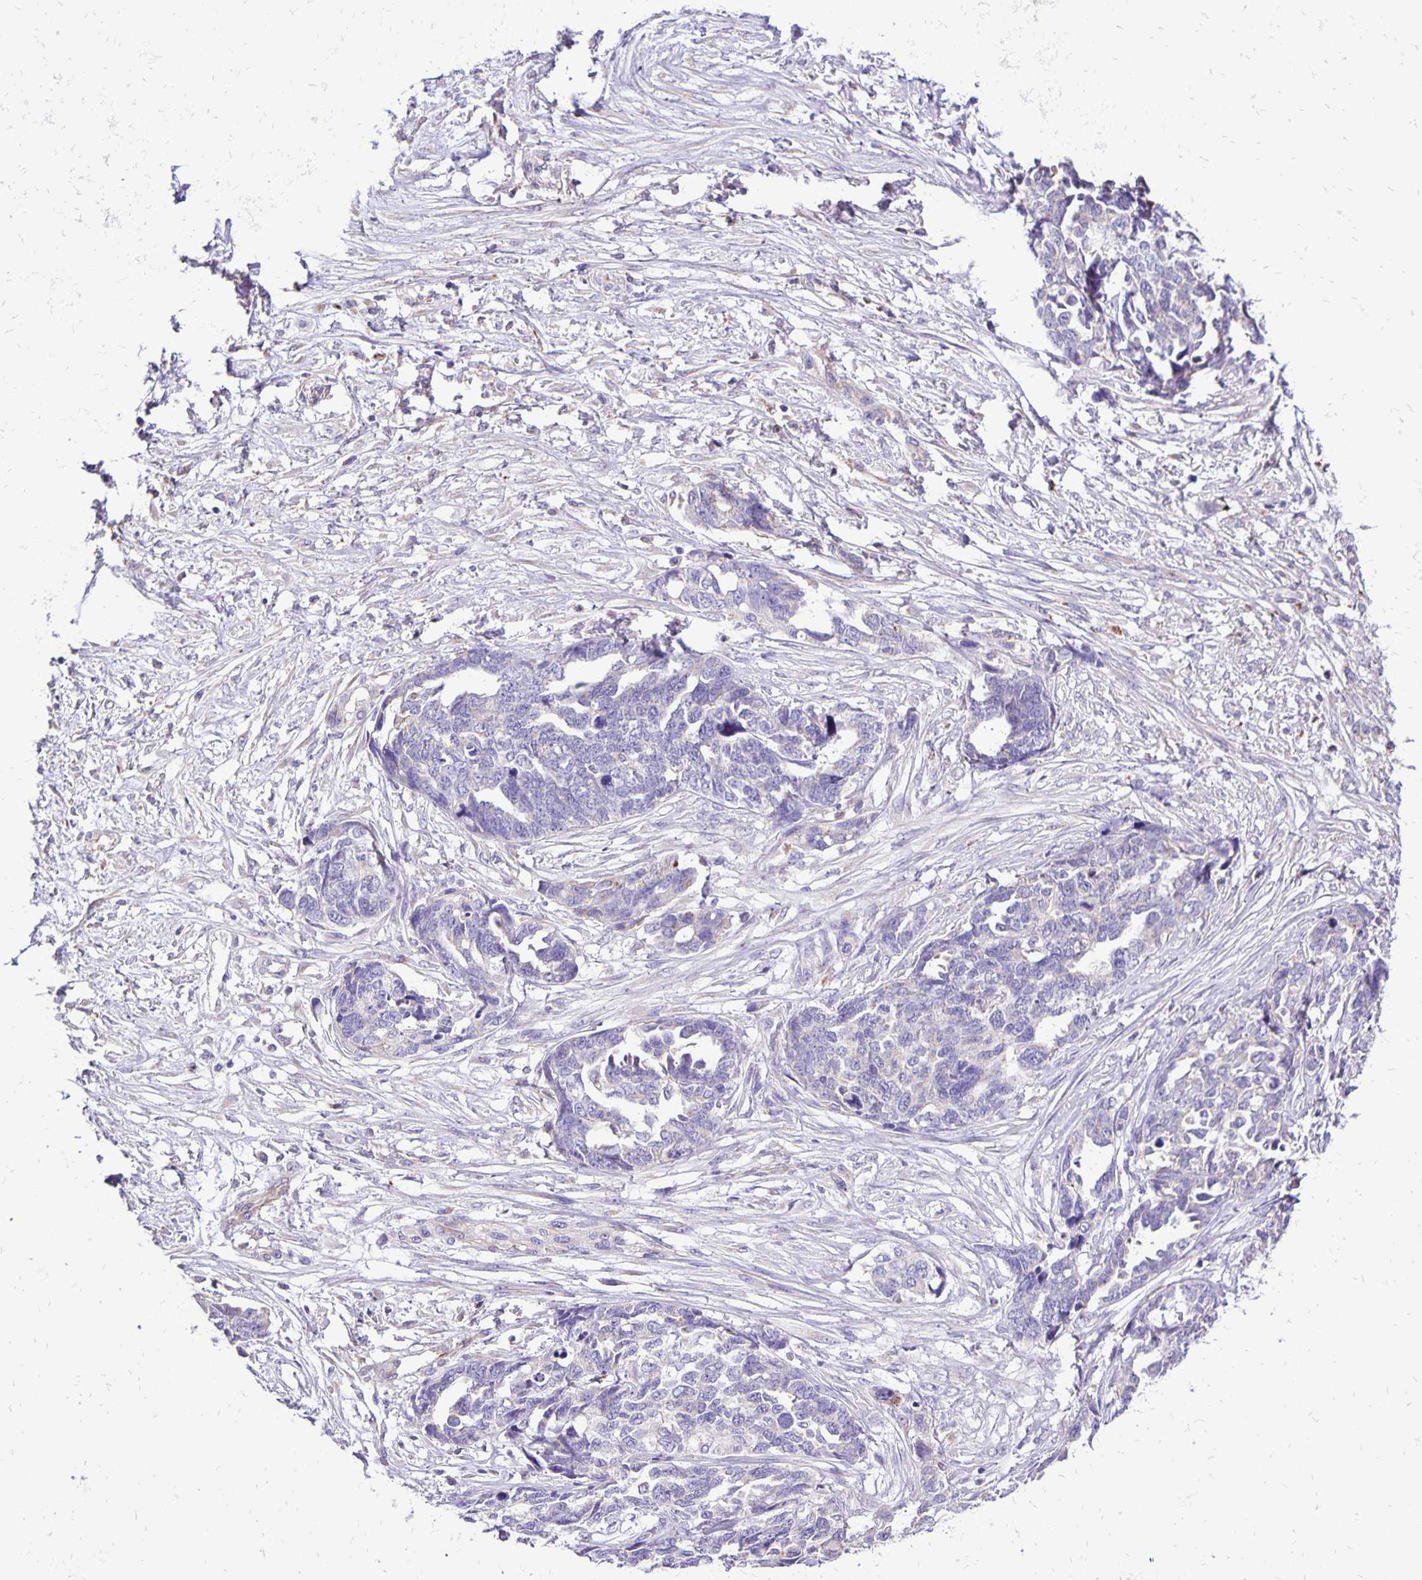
{"staining": {"intensity": "negative", "quantity": "none", "location": "none"}, "tissue": "ovarian cancer", "cell_type": "Tumor cells", "image_type": "cancer", "snomed": [{"axis": "morphology", "description": "Cystadenocarcinoma, serous, NOS"}, {"axis": "topography", "description": "Ovary"}], "caption": "Ovarian cancer was stained to show a protein in brown. There is no significant staining in tumor cells.", "gene": "EIF5A", "patient": {"sex": "female", "age": 69}}